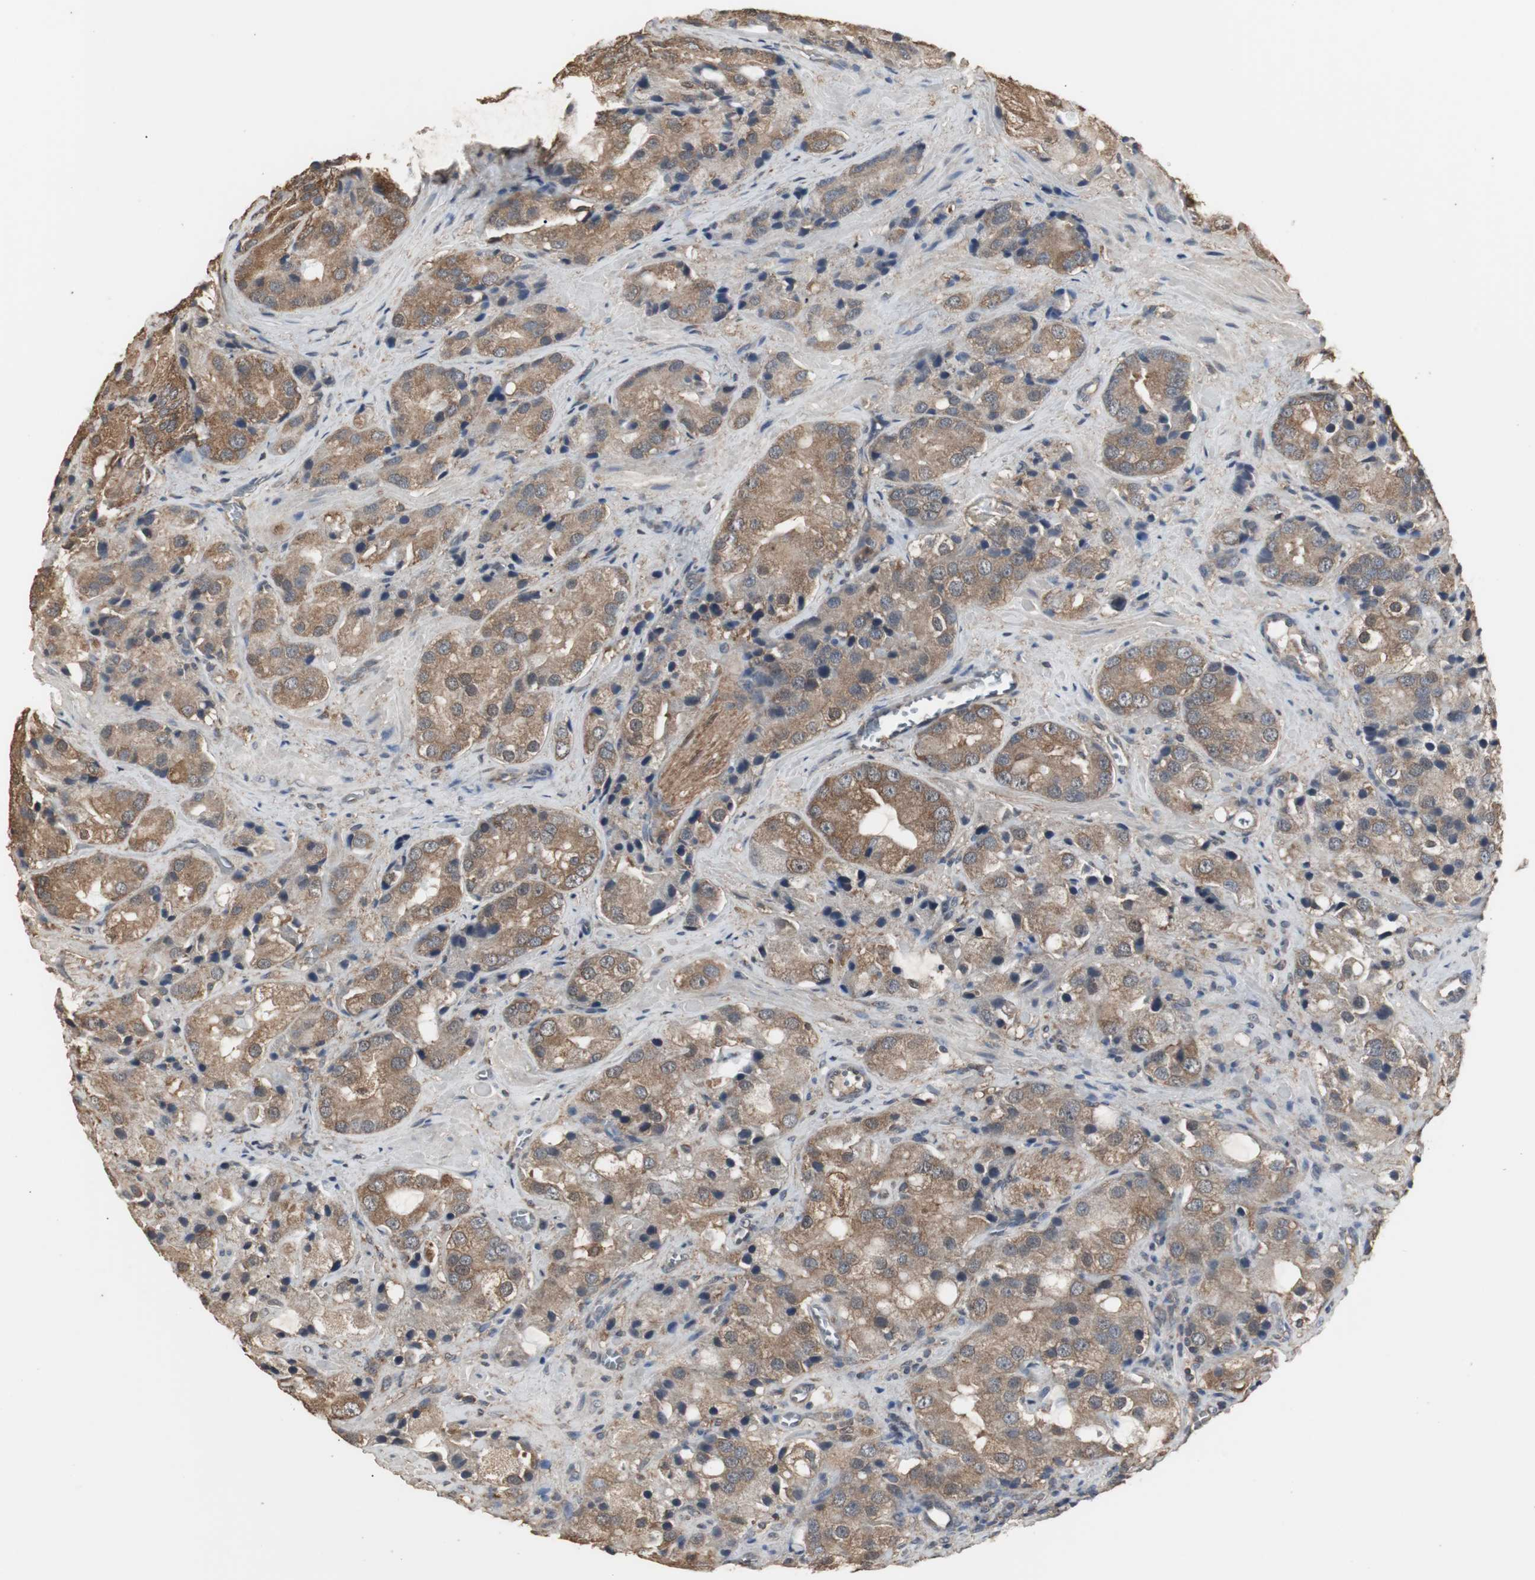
{"staining": {"intensity": "moderate", "quantity": ">75%", "location": "cytoplasmic/membranous"}, "tissue": "prostate cancer", "cell_type": "Tumor cells", "image_type": "cancer", "snomed": [{"axis": "morphology", "description": "Adenocarcinoma, High grade"}, {"axis": "topography", "description": "Prostate"}], "caption": "This is an image of immunohistochemistry (IHC) staining of prostate cancer (high-grade adenocarcinoma), which shows moderate expression in the cytoplasmic/membranous of tumor cells.", "gene": "HPRT1", "patient": {"sex": "male", "age": 70}}